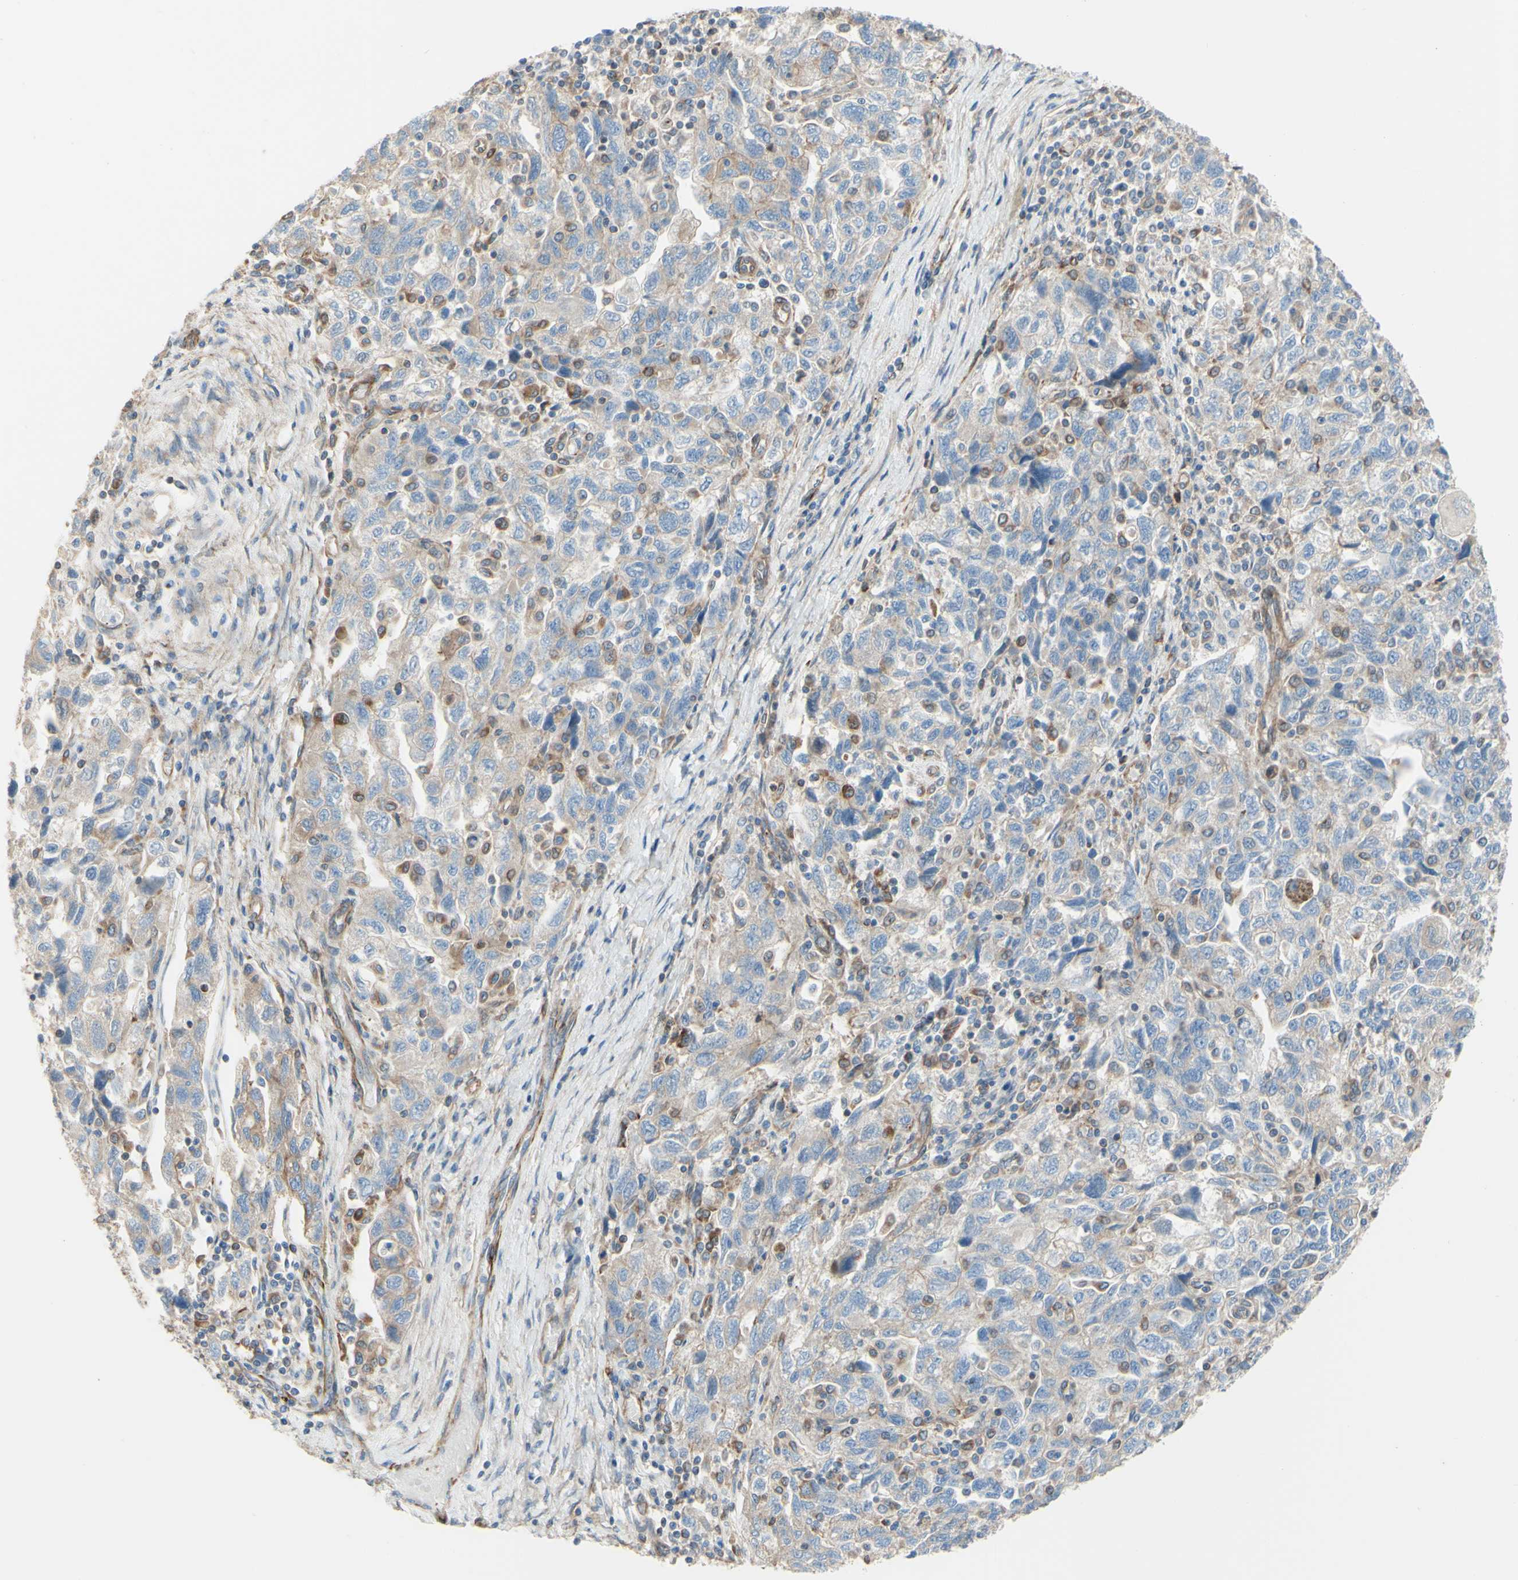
{"staining": {"intensity": "weak", "quantity": ">75%", "location": "cytoplasmic/membranous"}, "tissue": "ovarian cancer", "cell_type": "Tumor cells", "image_type": "cancer", "snomed": [{"axis": "morphology", "description": "Carcinoma, NOS"}, {"axis": "morphology", "description": "Cystadenocarcinoma, serous, NOS"}, {"axis": "topography", "description": "Ovary"}], "caption": "Ovarian serous cystadenocarcinoma stained for a protein (brown) exhibits weak cytoplasmic/membranous positive expression in about >75% of tumor cells.", "gene": "ENDOD1", "patient": {"sex": "female", "age": 69}}